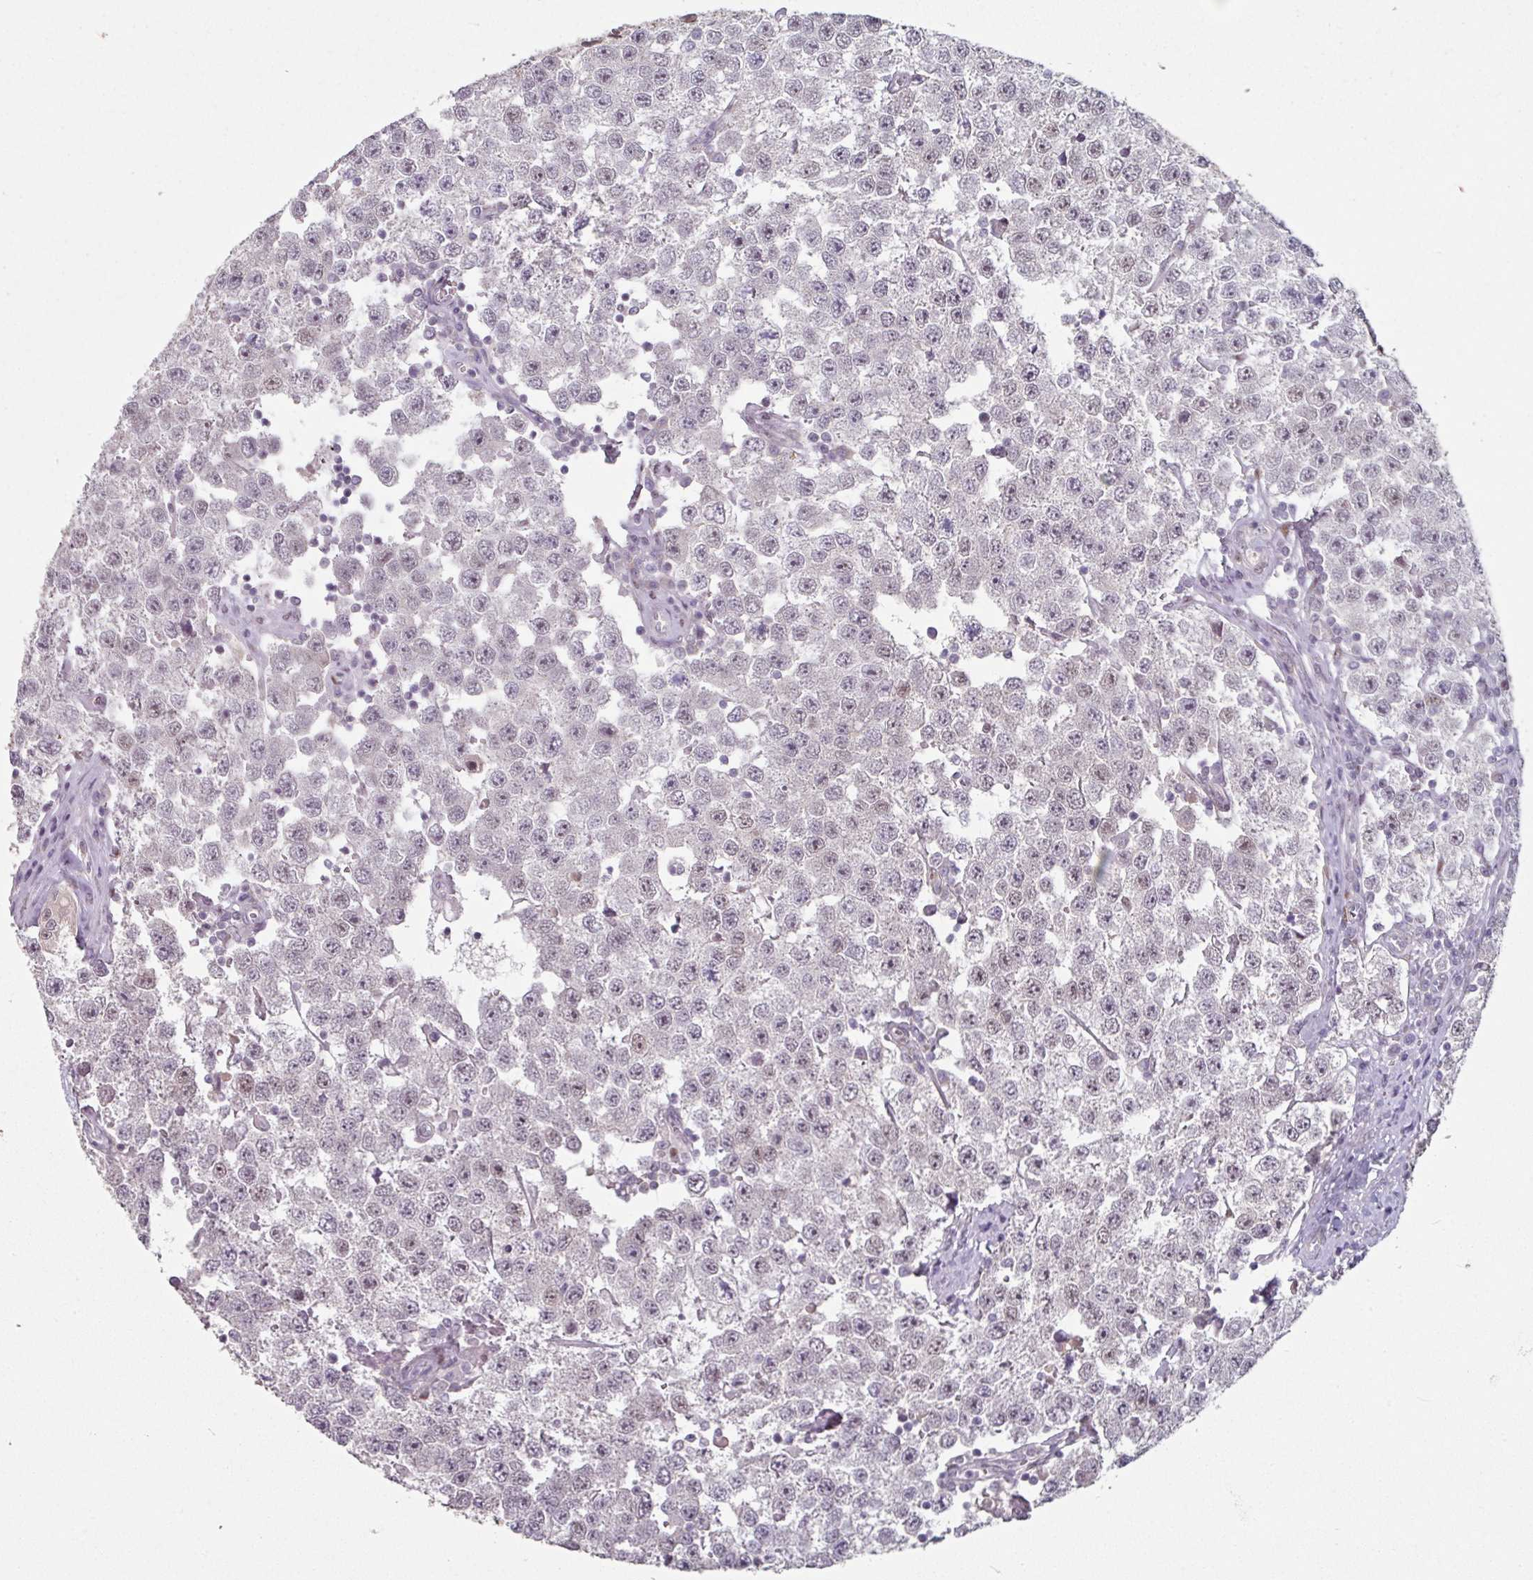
{"staining": {"intensity": "weak", "quantity": "<25%", "location": "nuclear"}, "tissue": "testis cancer", "cell_type": "Tumor cells", "image_type": "cancer", "snomed": [{"axis": "morphology", "description": "Seminoma, NOS"}, {"axis": "topography", "description": "Testis"}], "caption": "Histopathology image shows no protein expression in tumor cells of testis seminoma tissue.", "gene": "ELK1", "patient": {"sex": "male", "age": 34}}